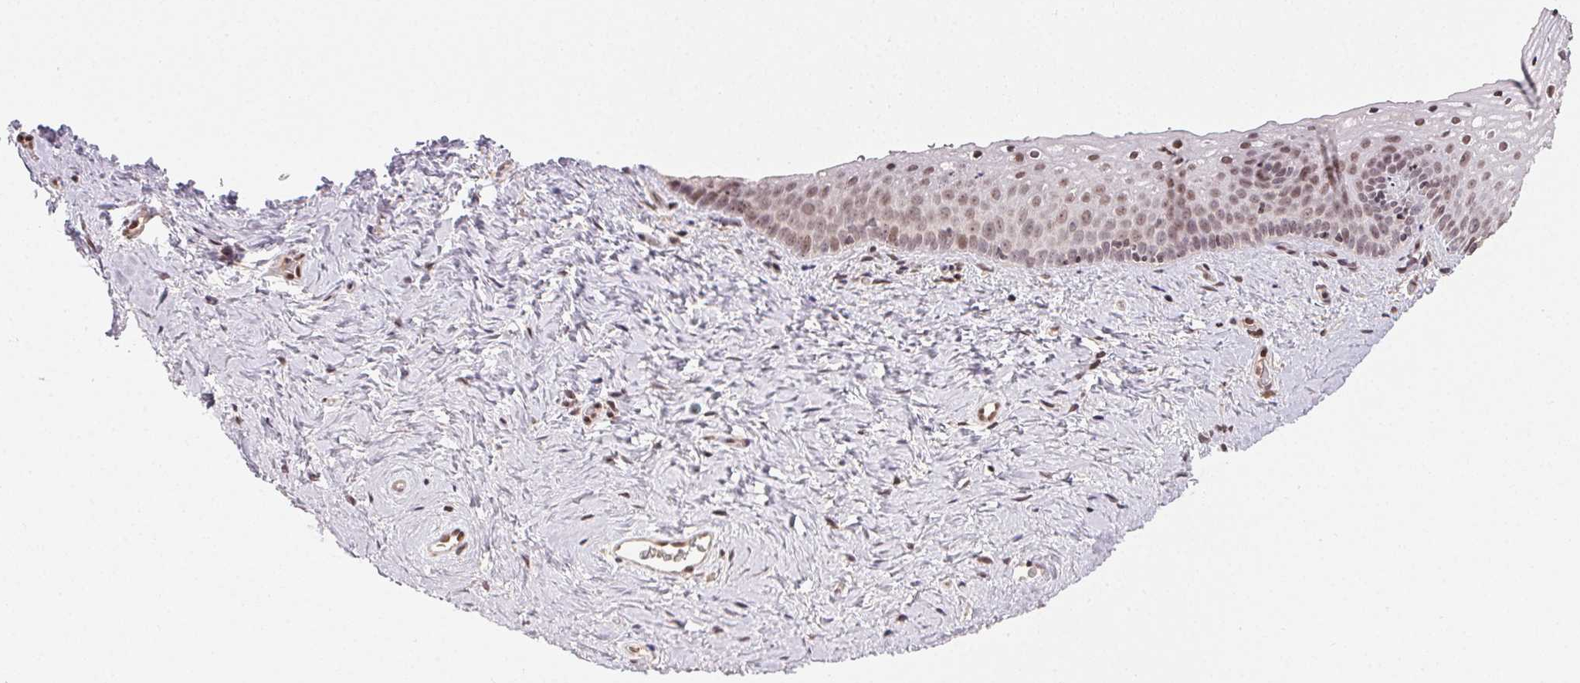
{"staining": {"intensity": "moderate", "quantity": "25%-75%", "location": "cytoplasmic/membranous"}, "tissue": "vagina", "cell_type": "Squamous epithelial cells", "image_type": "normal", "snomed": [{"axis": "morphology", "description": "Normal tissue, NOS"}, {"axis": "topography", "description": "Vagina"}], "caption": "This is a histology image of IHC staining of unremarkable vagina, which shows moderate staining in the cytoplasmic/membranous of squamous epithelial cells.", "gene": "MAPKAPK2", "patient": {"sex": "female", "age": 45}}